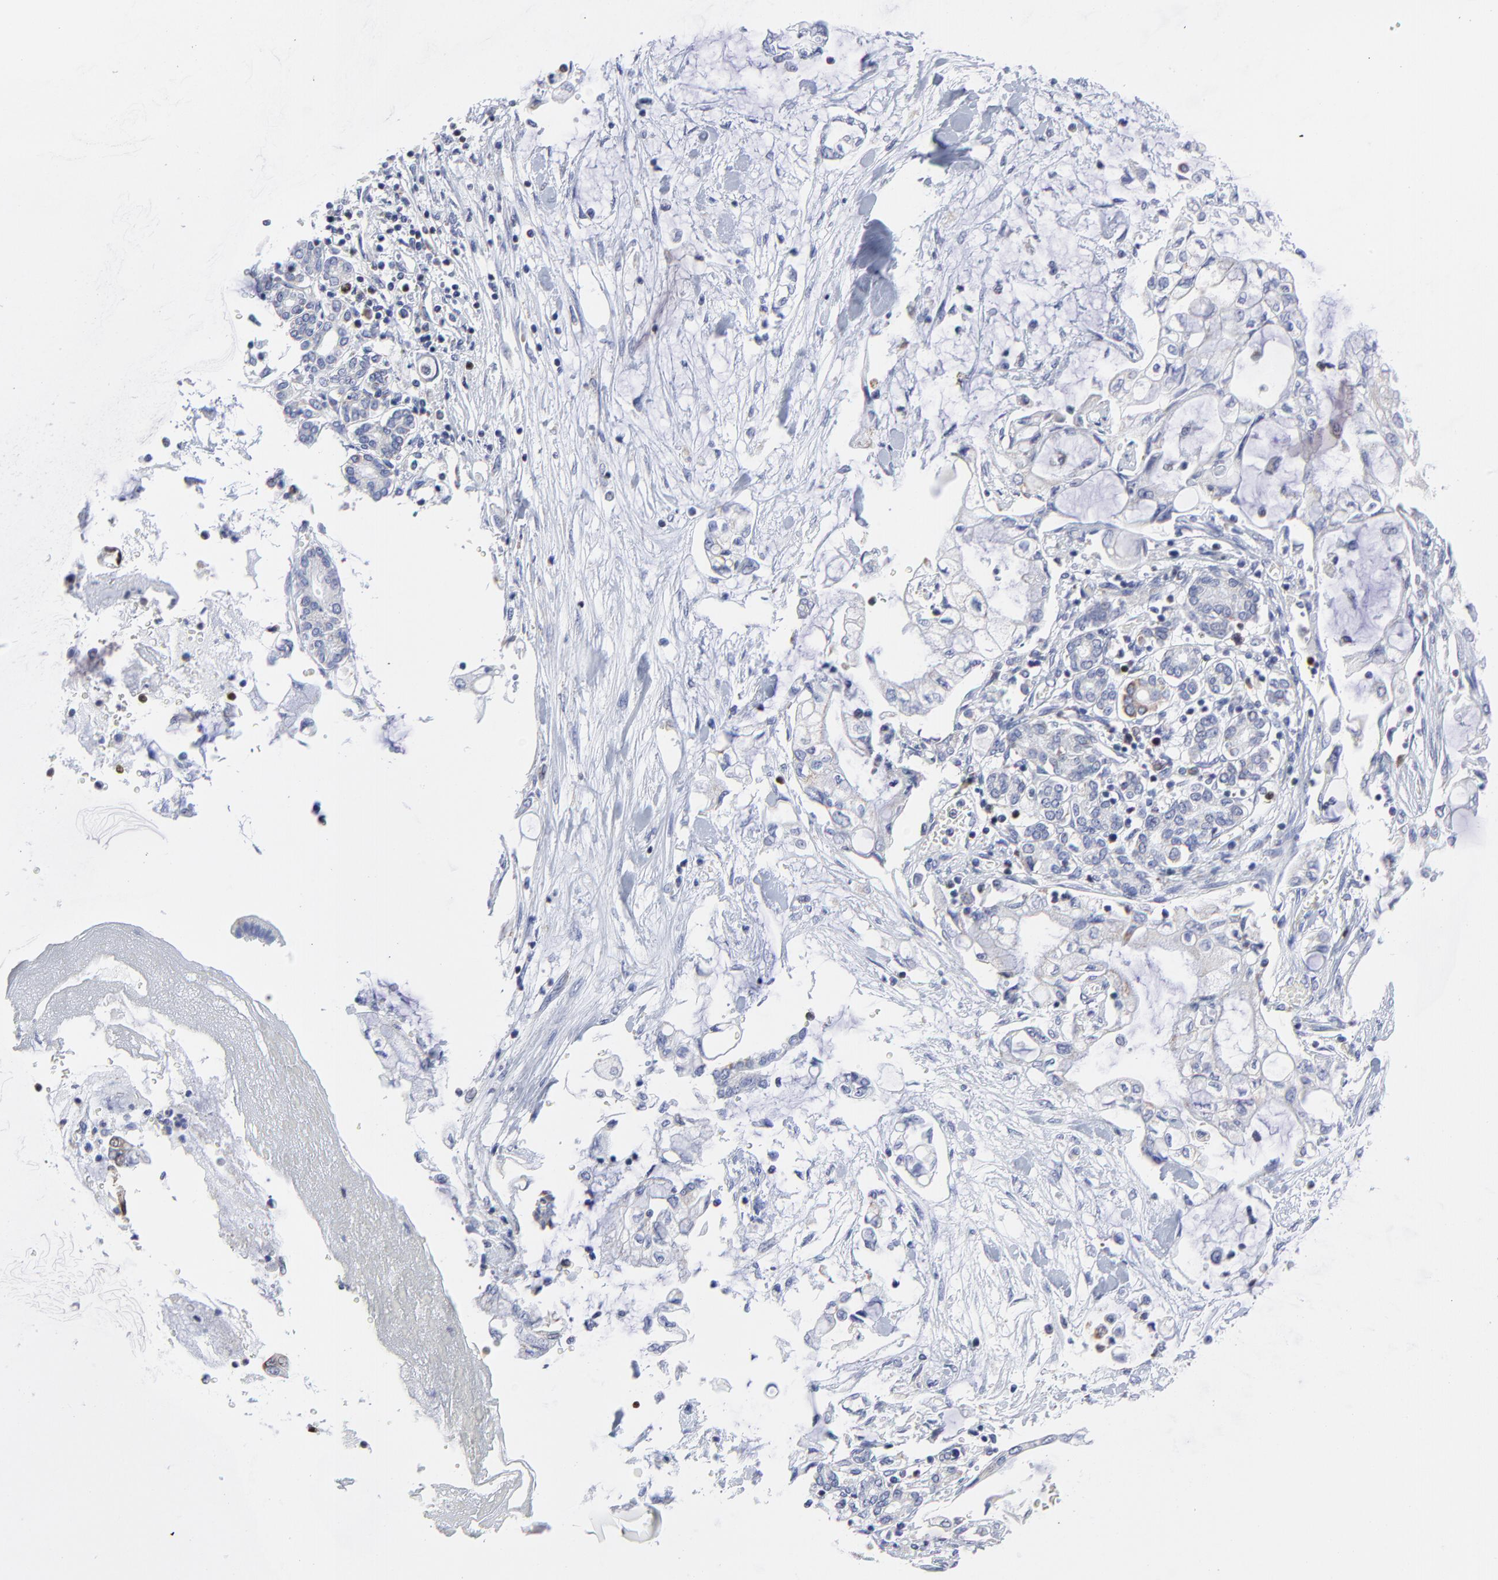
{"staining": {"intensity": "negative", "quantity": "none", "location": "none"}, "tissue": "pancreatic cancer", "cell_type": "Tumor cells", "image_type": "cancer", "snomed": [{"axis": "morphology", "description": "Adenocarcinoma, NOS"}, {"axis": "topography", "description": "Pancreas"}], "caption": "Immunohistochemistry micrograph of adenocarcinoma (pancreatic) stained for a protein (brown), which exhibits no staining in tumor cells.", "gene": "NCAPH", "patient": {"sex": "female", "age": 70}}